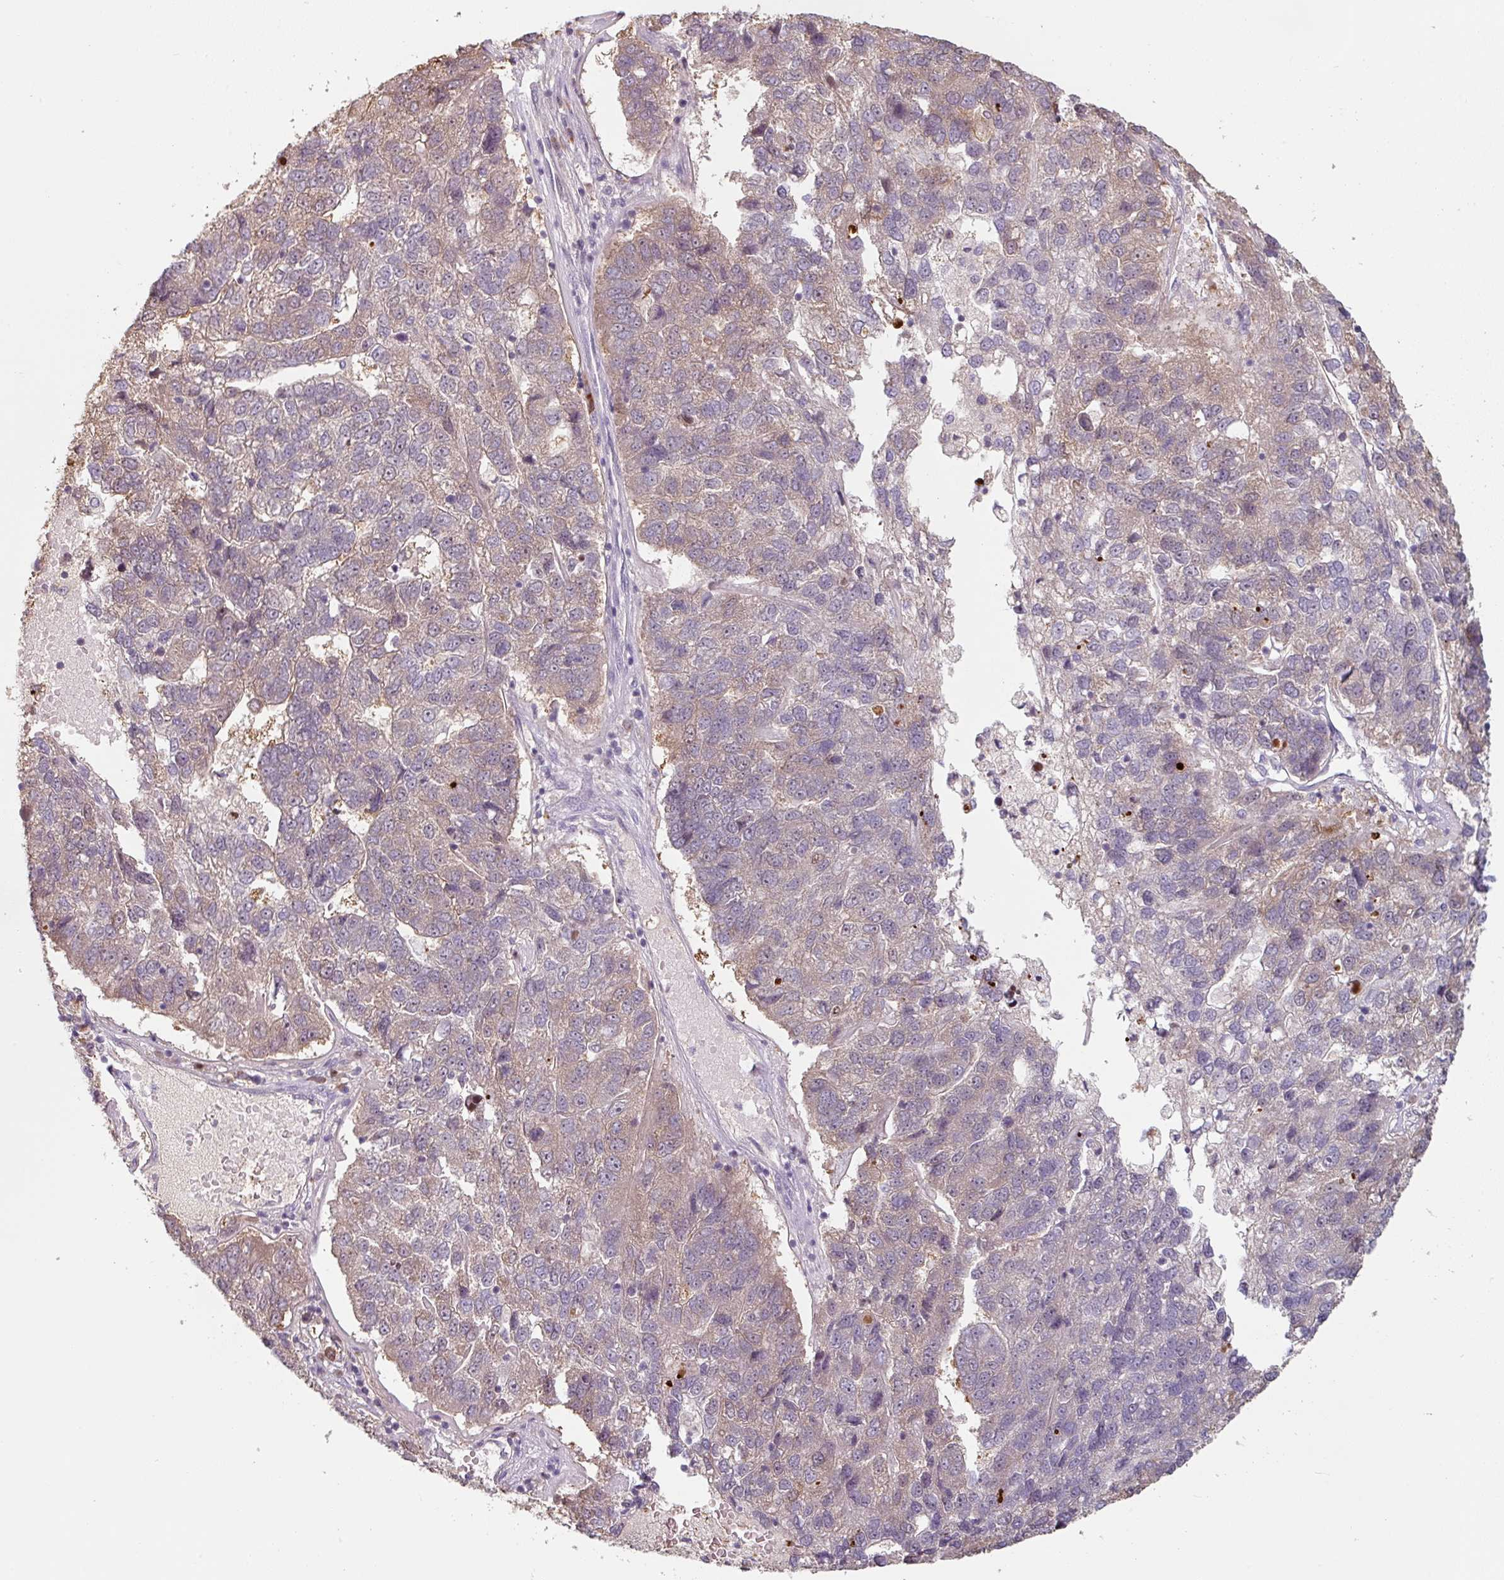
{"staining": {"intensity": "weak", "quantity": "25%-75%", "location": "cytoplasmic/membranous"}, "tissue": "pancreatic cancer", "cell_type": "Tumor cells", "image_type": "cancer", "snomed": [{"axis": "morphology", "description": "Adenocarcinoma, NOS"}, {"axis": "topography", "description": "Pancreas"}], "caption": "High-power microscopy captured an IHC histopathology image of pancreatic cancer (adenocarcinoma), revealing weak cytoplasmic/membranous staining in about 25%-75% of tumor cells.", "gene": "ZBTB6", "patient": {"sex": "female", "age": 61}}